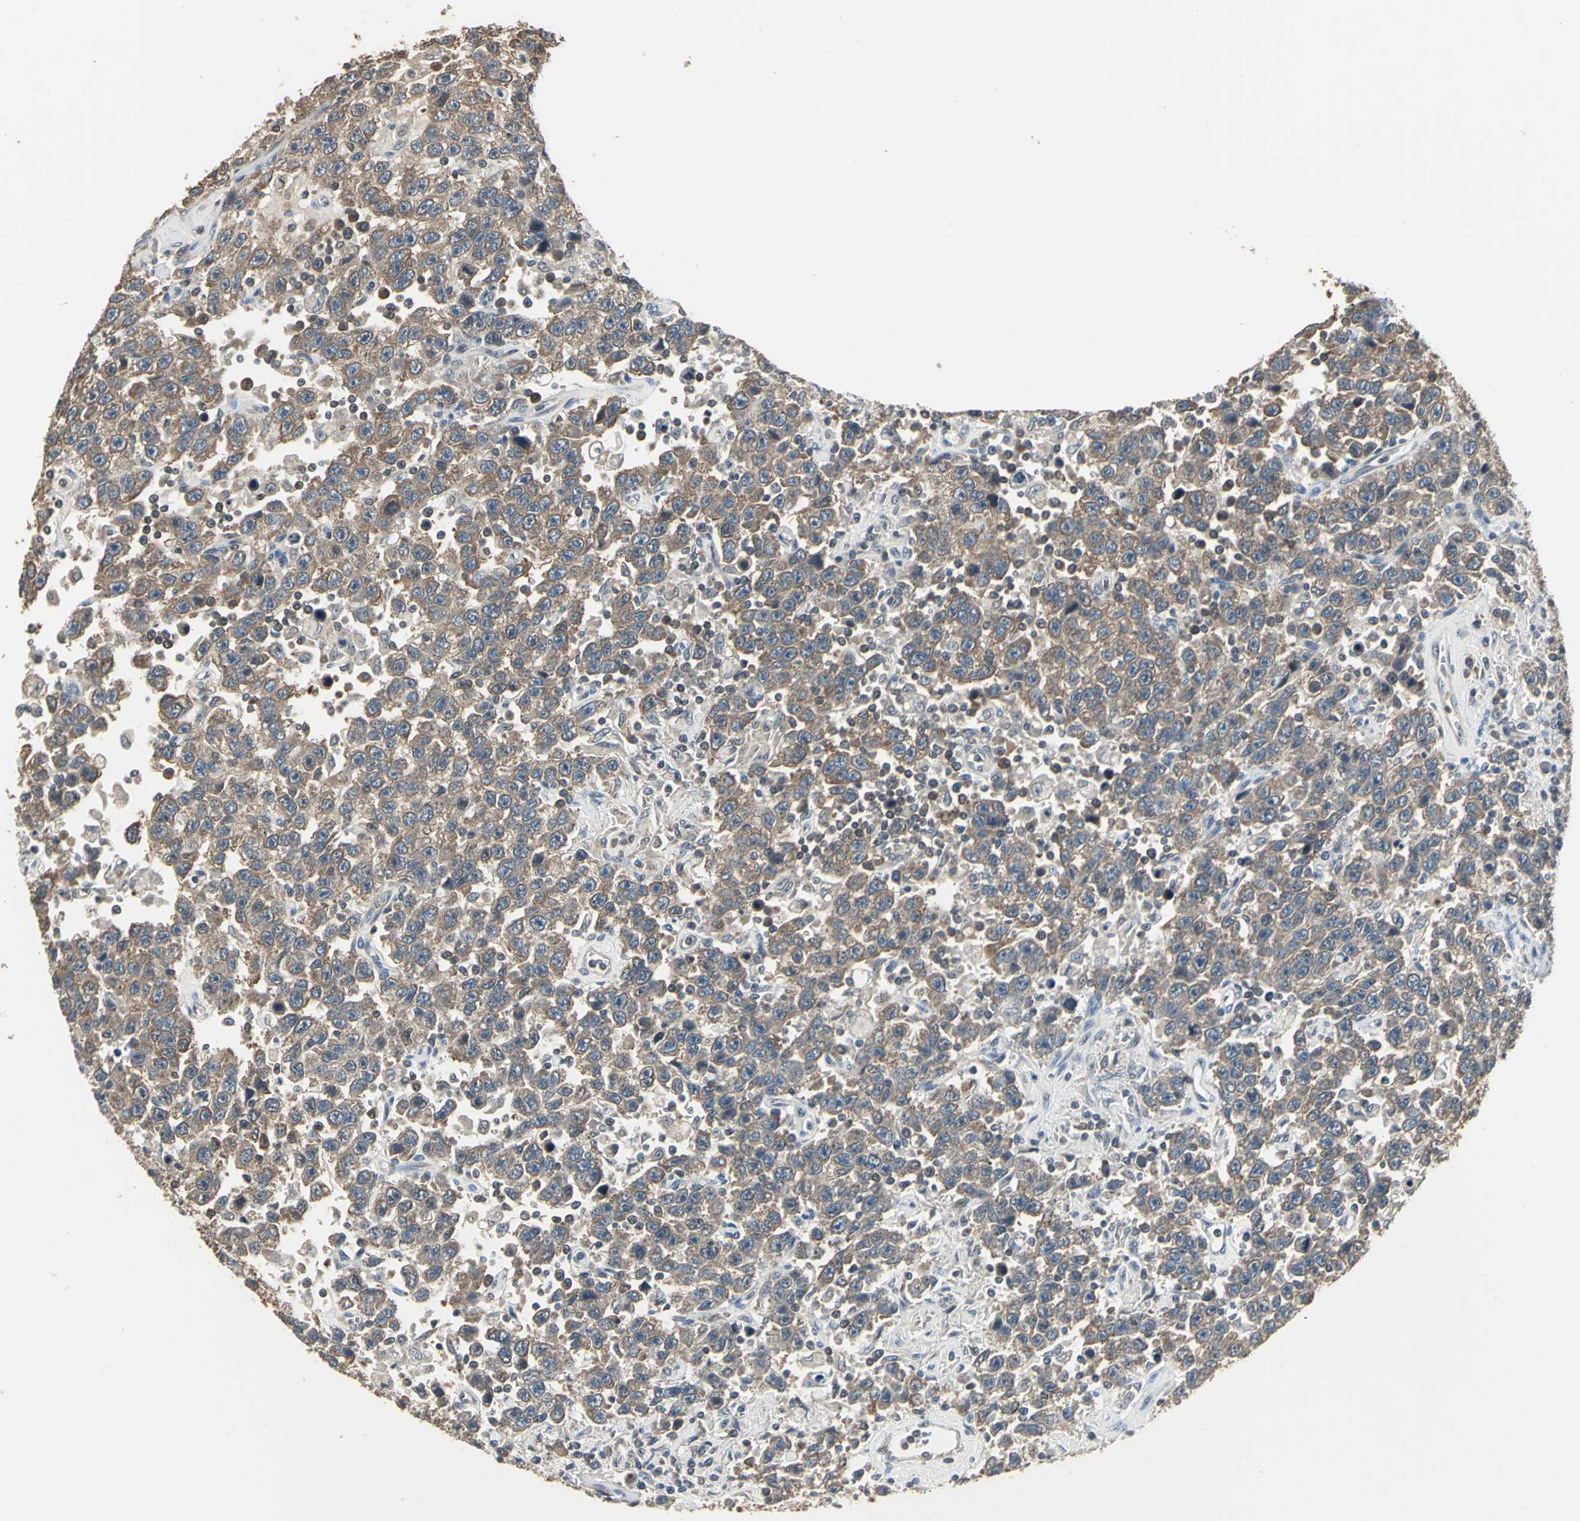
{"staining": {"intensity": "strong", "quantity": ">75%", "location": "cytoplasmic/membranous"}, "tissue": "testis cancer", "cell_type": "Tumor cells", "image_type": "cancer", "snomed": [{"axis": "morphology", "description": "Seminoma, NOS"}, {"axis": "topography", "description": "Testis"}], "caption": "Strong cytoplasmic/membranous positivity is seen in approximately >75% of tumor cells in seminoma (testis).", "gene": "PFDN1", "patient": {"sex": "male", "age": 41}}